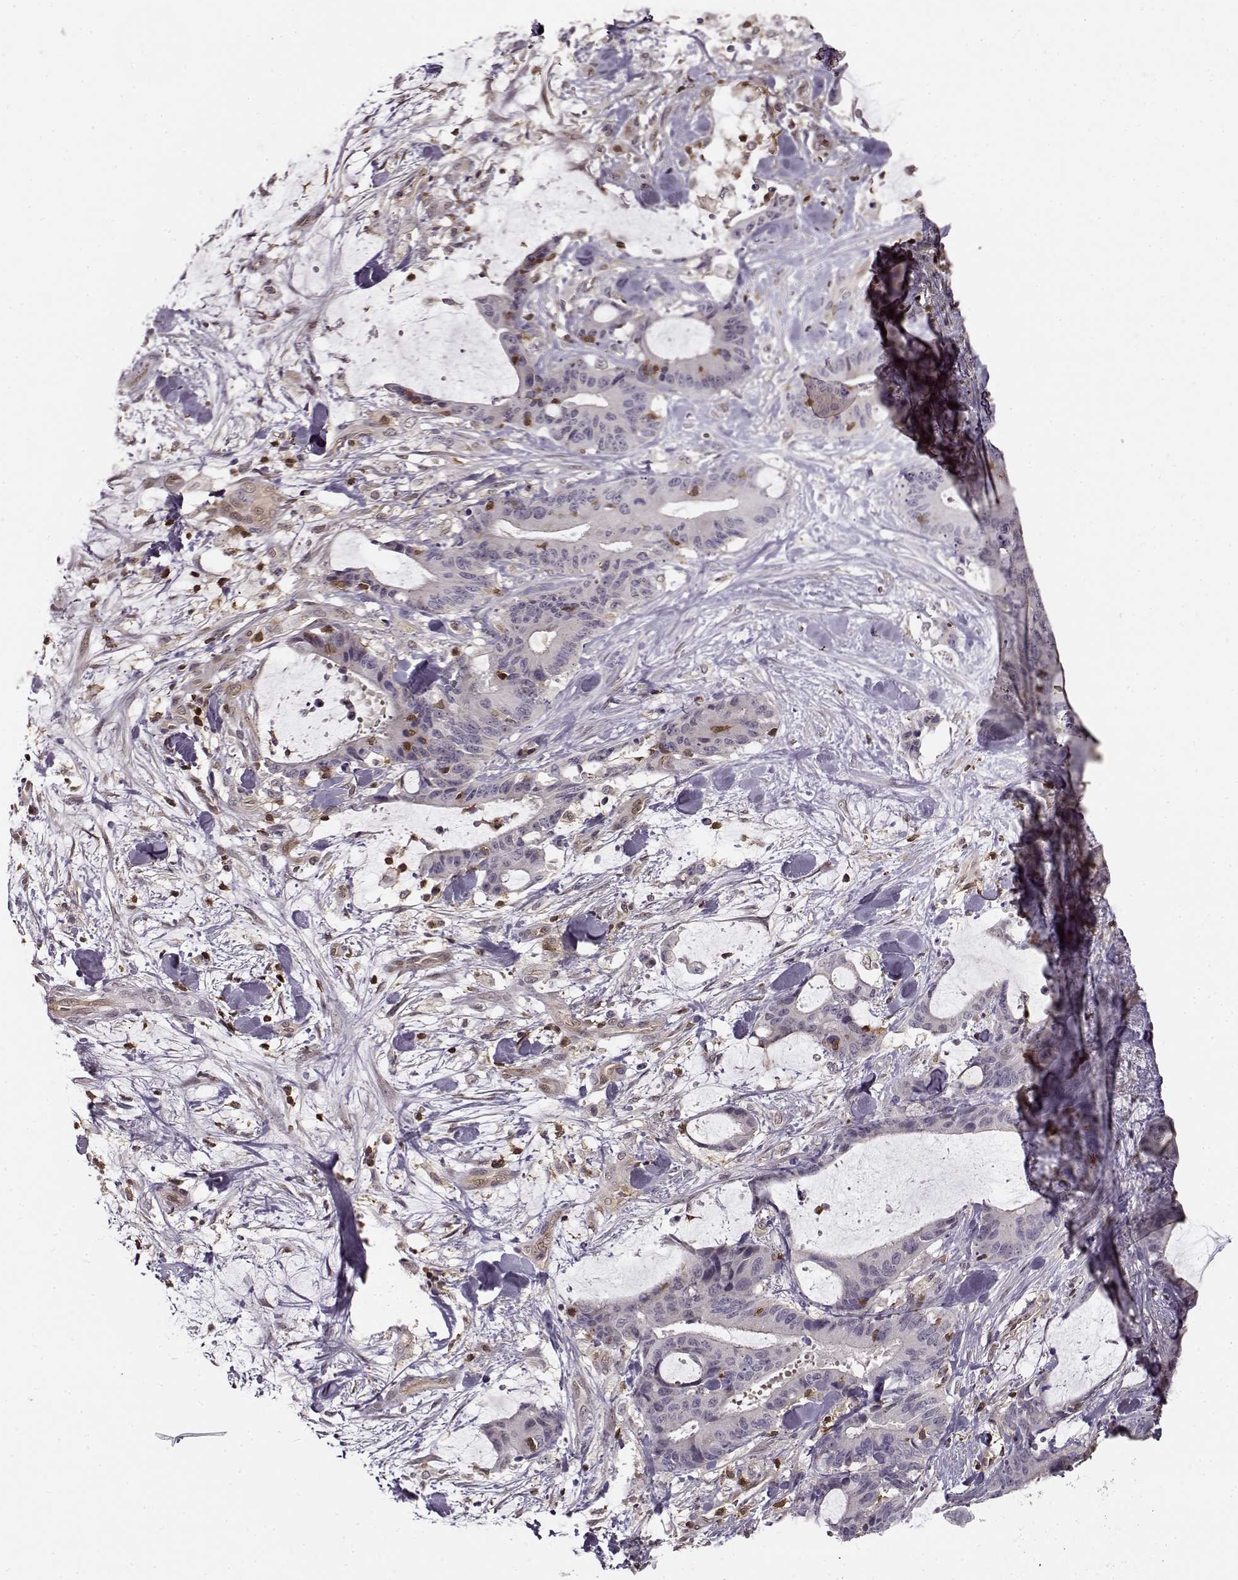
{"staining": {"intensity": "negative", "quantity": "none", "location": "none"}, "tissue": "liver cancer", "cell_type": "Tumor cells", "image_type": "cancer", "snomed": [{"axis": "morphology", "description": "Cholangiocarcinoma"}, {"axis": "topography", "description": "Liver"}], "caption": "Immunohistochemical staining of liver cancer reveals no significant expression in tumor cells. (IHC, brightfield microscopy, high magnification).", "gene": "MFSD1", "patient": {"sex": "female", "age": 73}}